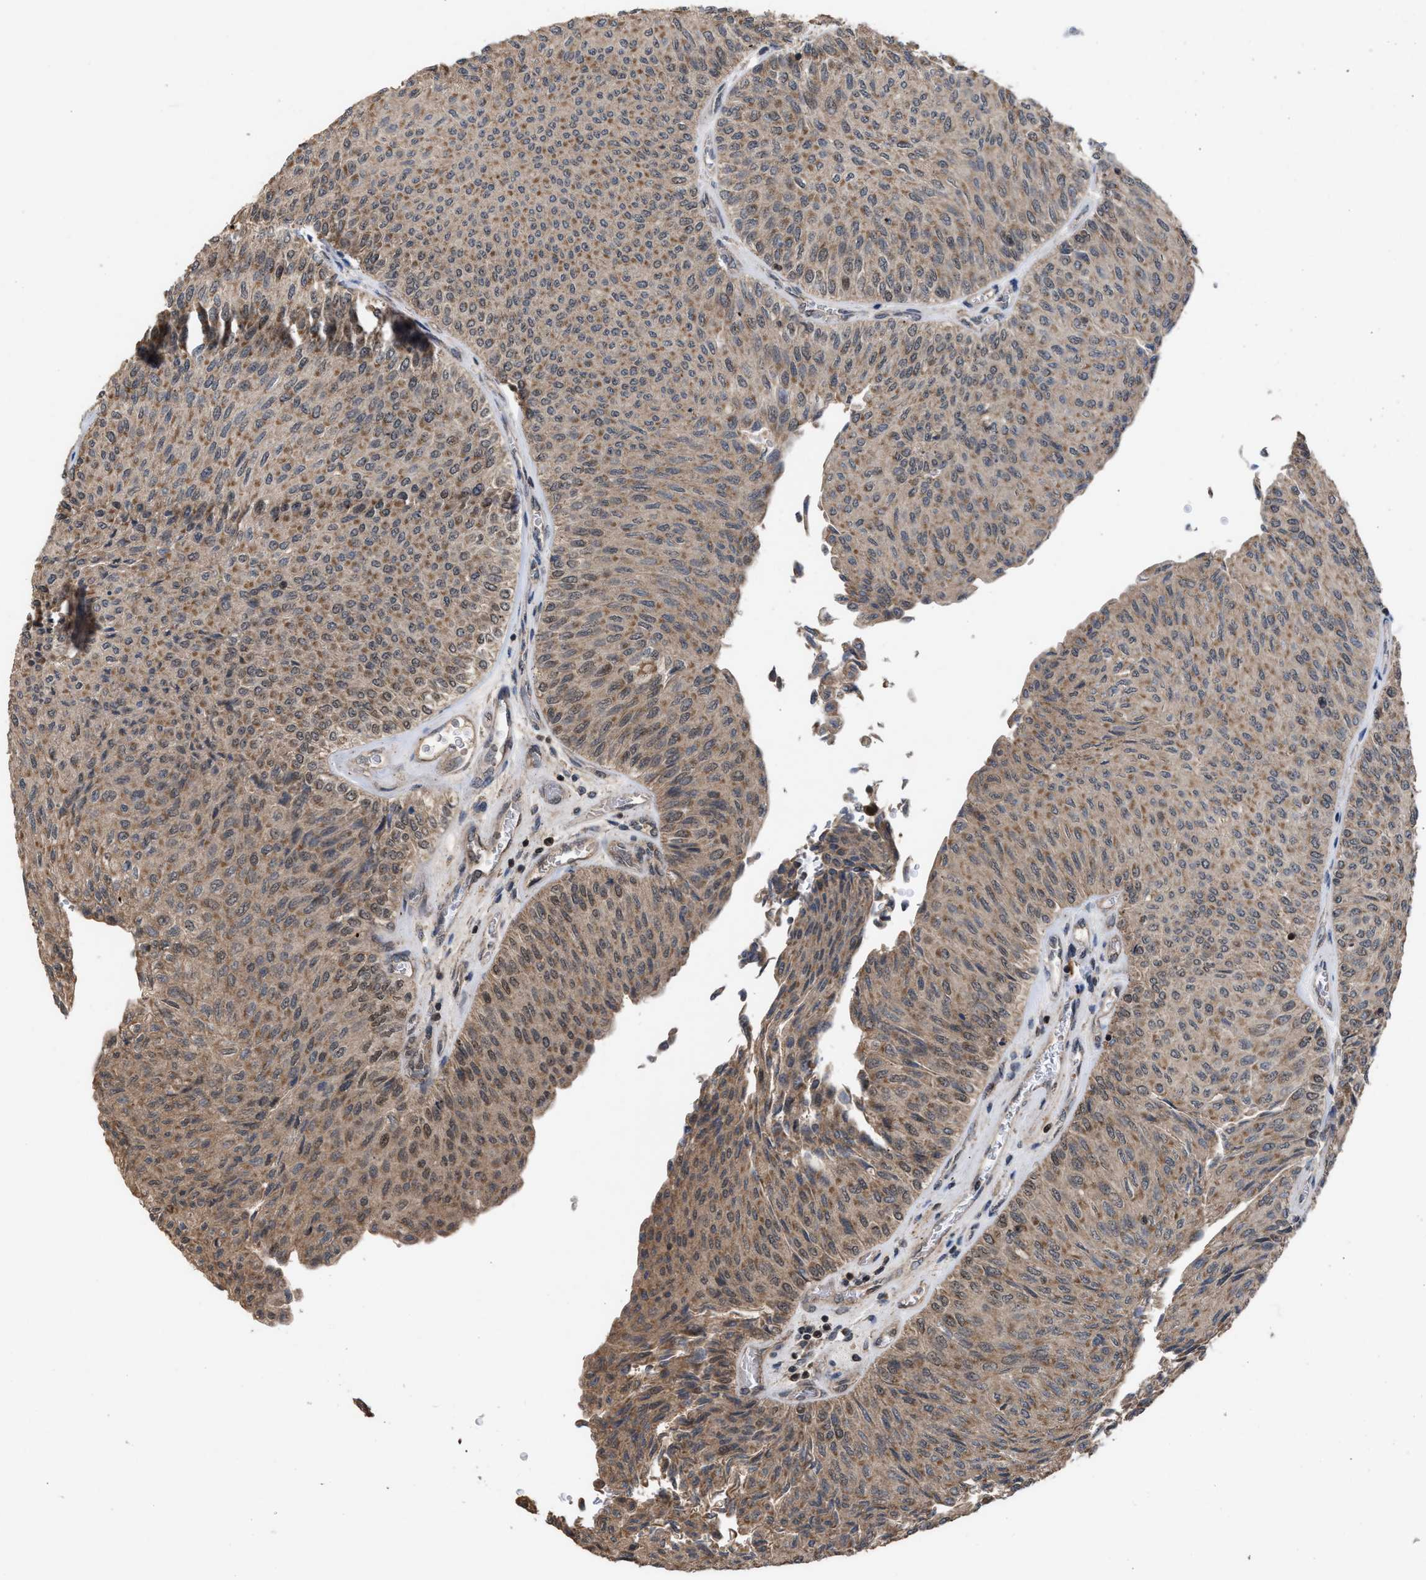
{"staining": {"intensity": "moderate", "quantity": ">75%", "location": "cytoplasmic/membranous"}, "tissue": "urothelial cancer", "cell_type": "Tumor cells", "image_type": "cancer", "snomed": [{"axis": "morphology", "description": "Urothelial carcinoma, Low grade"}, {"axis": "topography", "description": "Urinary bladder"}], "caption": "Urothelial cancer stained for a protein (brown) exhibits moderate cytoplasmic/membranous positive staining in approximately >75% of tumor cells.", "gene": "C9orf78", "patient": {"sex": "male", "age": 78}}